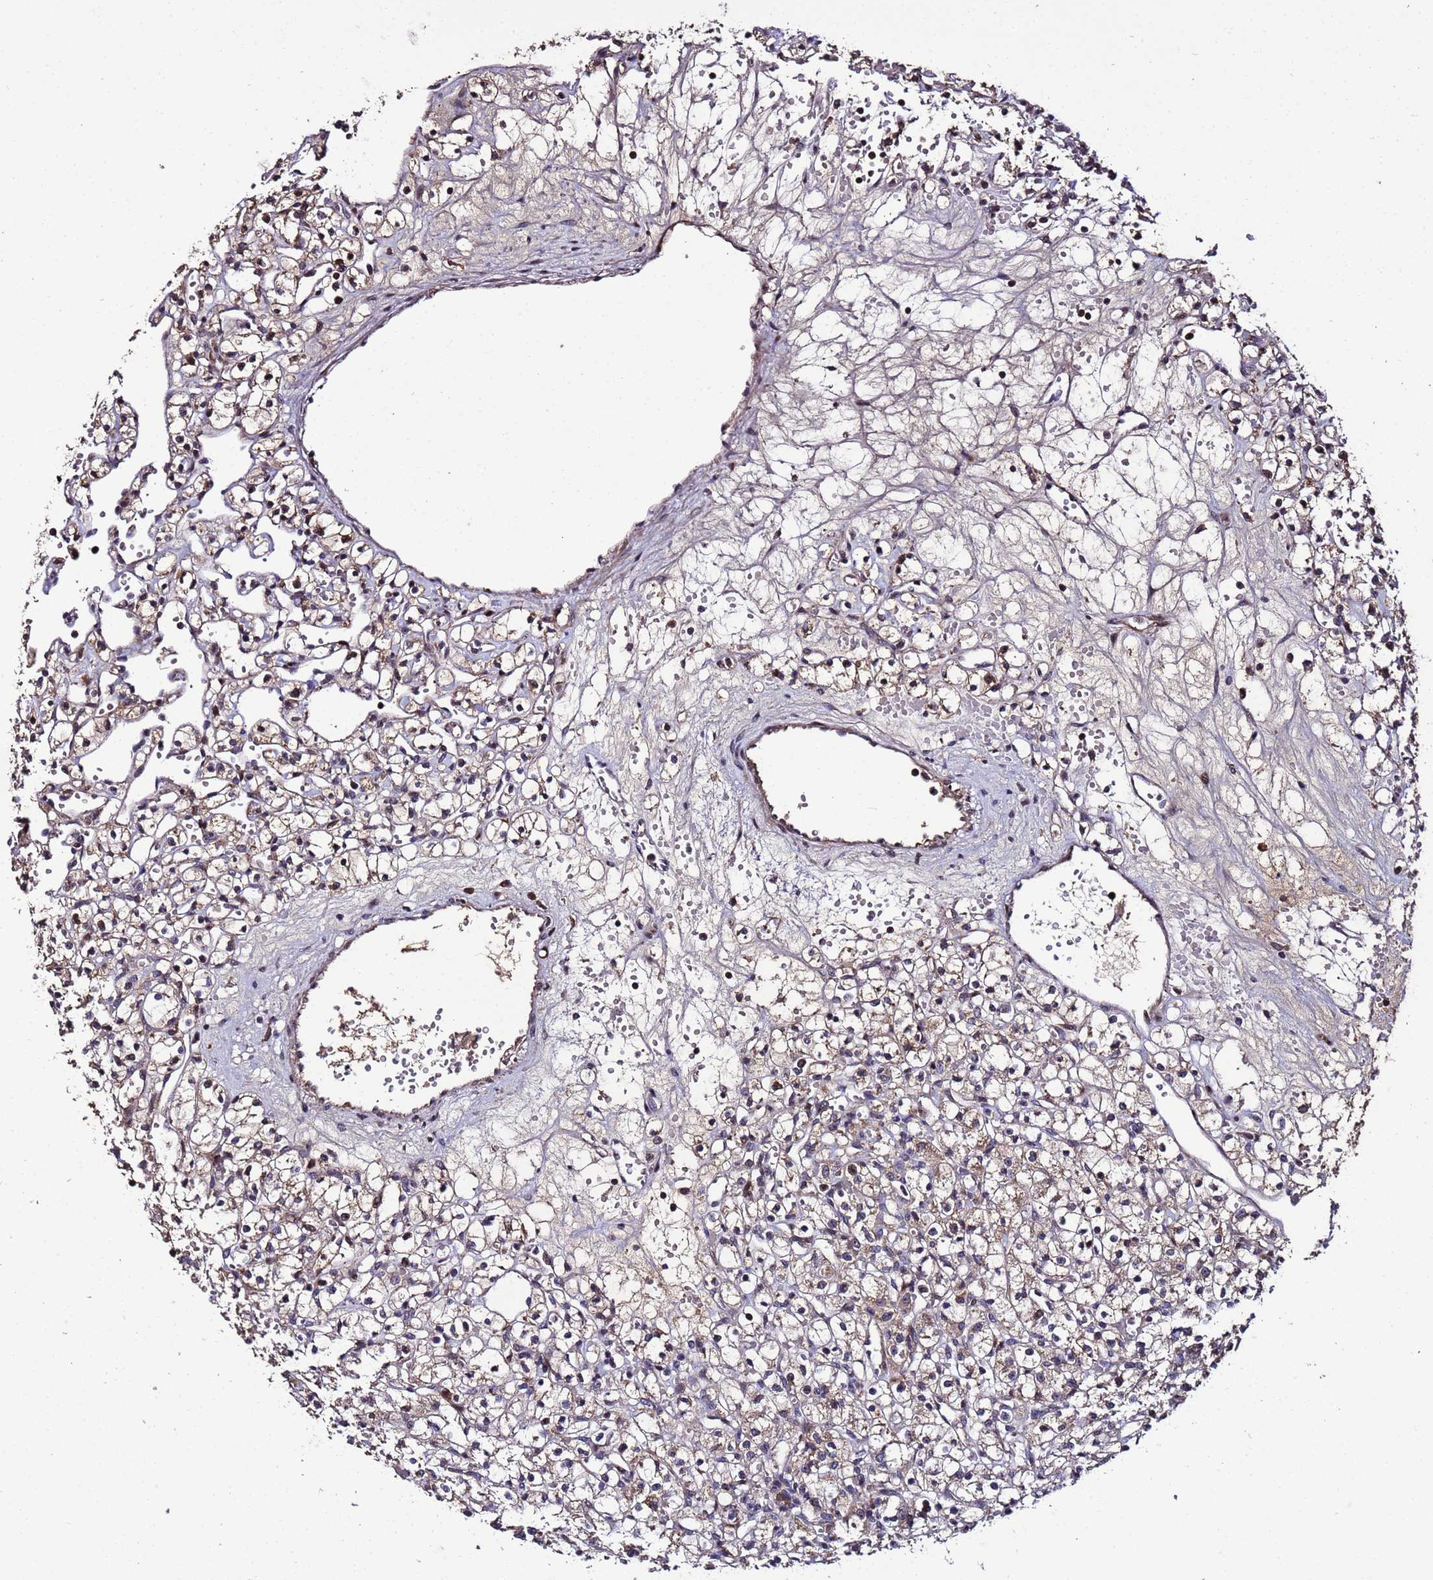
{"staining": {"intensity": "moderate", "quantity": "<25%", "location": "cytoplasmic/membranous"}, "tissue": "renal cancer", "cell_type": "Tumor cells", "image_type": "cancer", "snomed": [{"axis": "morphology", "description": "Adenocarcinoma, NOS"}, {"axis": "topography", "description": "Kidney"}], "caption": "Renal cancer stained for a protein exhibits moderate cytoplasmic/membranous positivity in tumor cells.", "gene": "WNK4", "patient": {"sex": "female", "age": 59}}